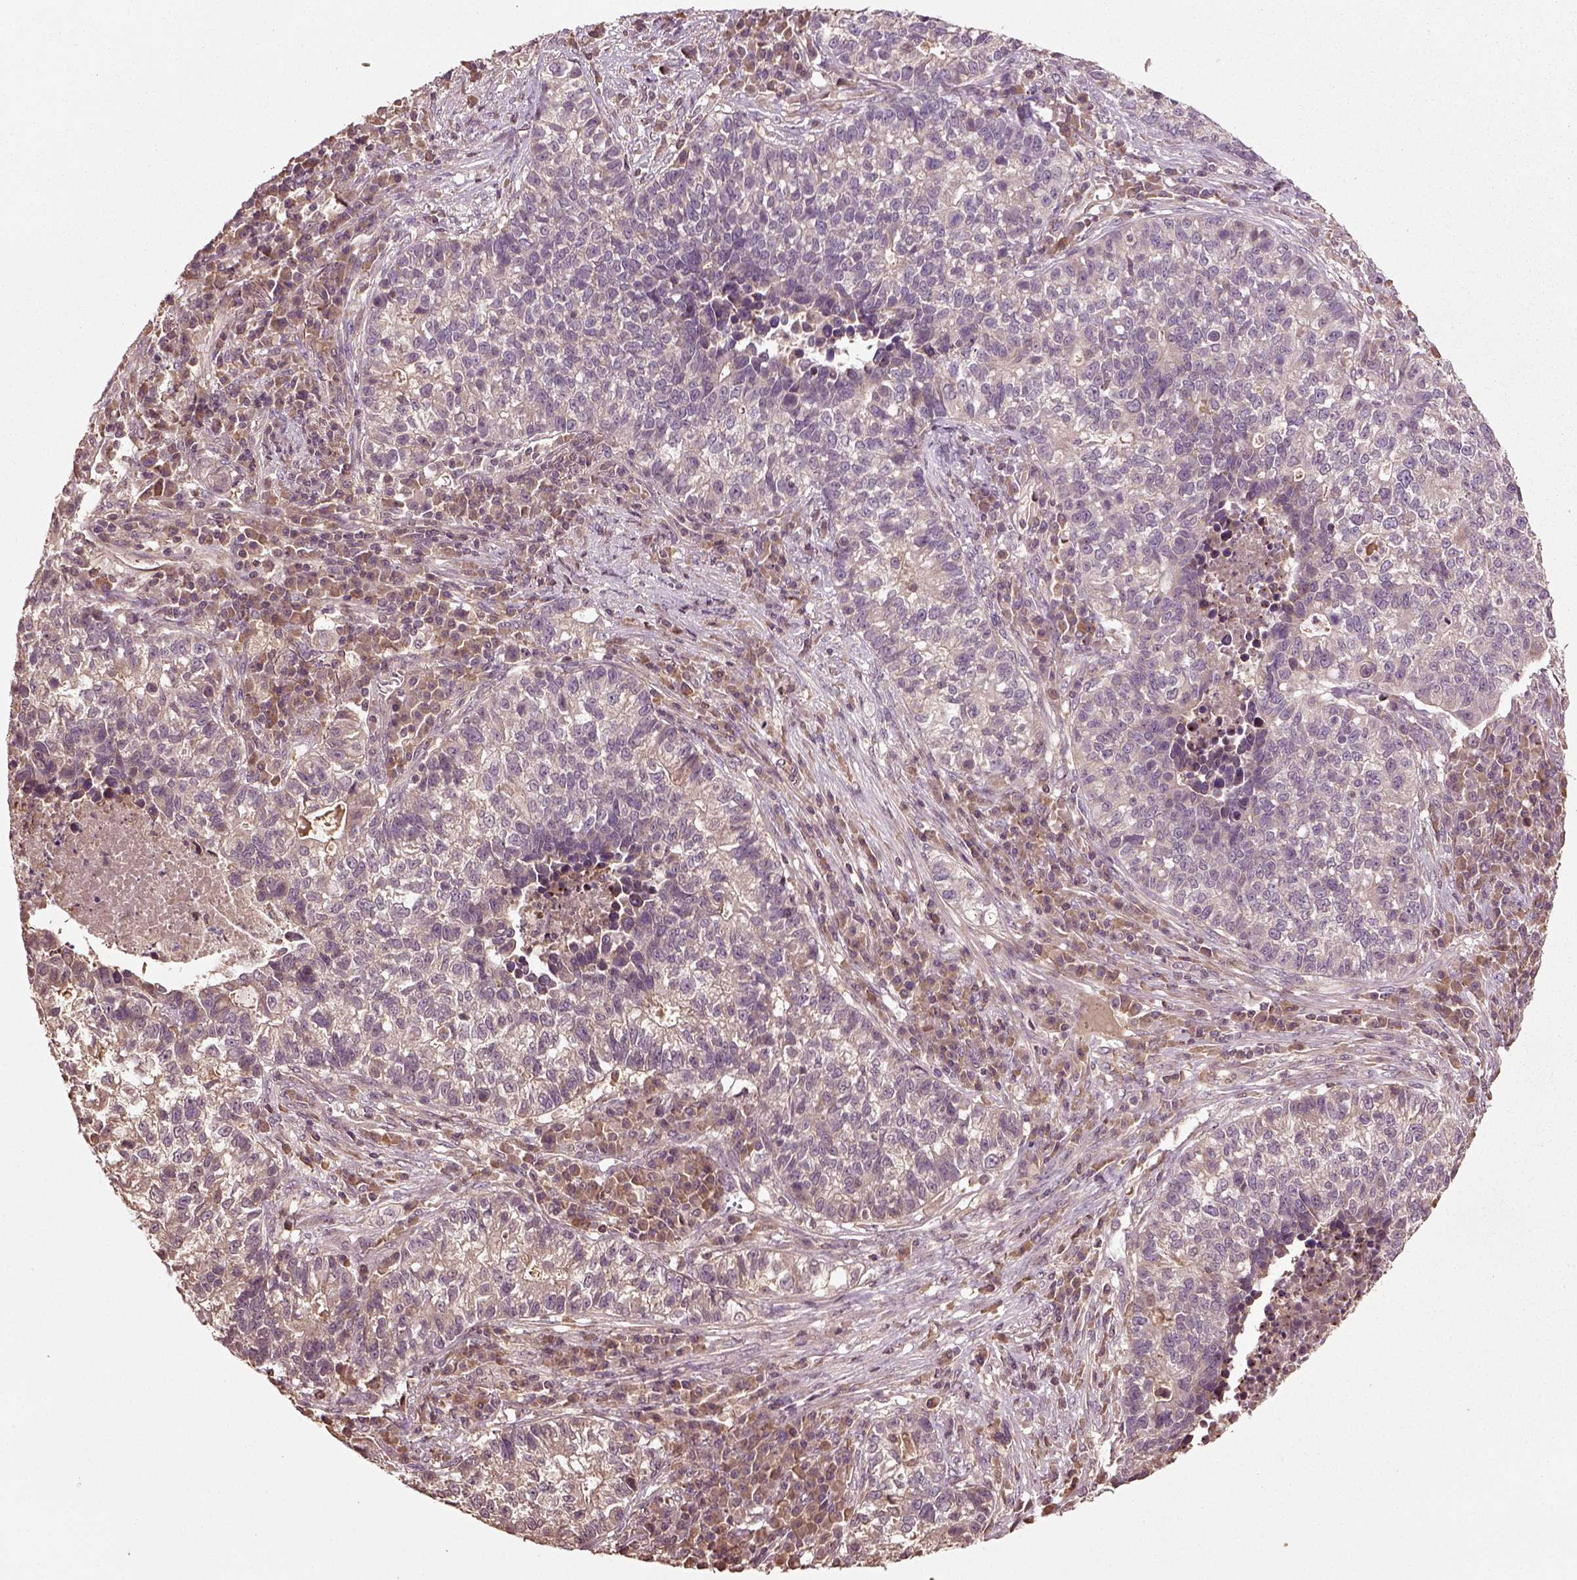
{"staining": {"intensity": "negative", "quantity": "none", "location": "none"}, "tissue": "lung cancer", "cell_type": "Tumor cells", "image_type": "cancer", "snomed": [{"axis": "morphology", "description": "Adenocarcinoma, NOS"}, {"axis": "topography", "description": "Lung"}], "caption": "This is an immunohistochemistry image of human lung adenocarcinoma. There is no positivity in tumor cells.", "gene": "ERV3-1", "patient": {"sex": "male", "age": 57}}